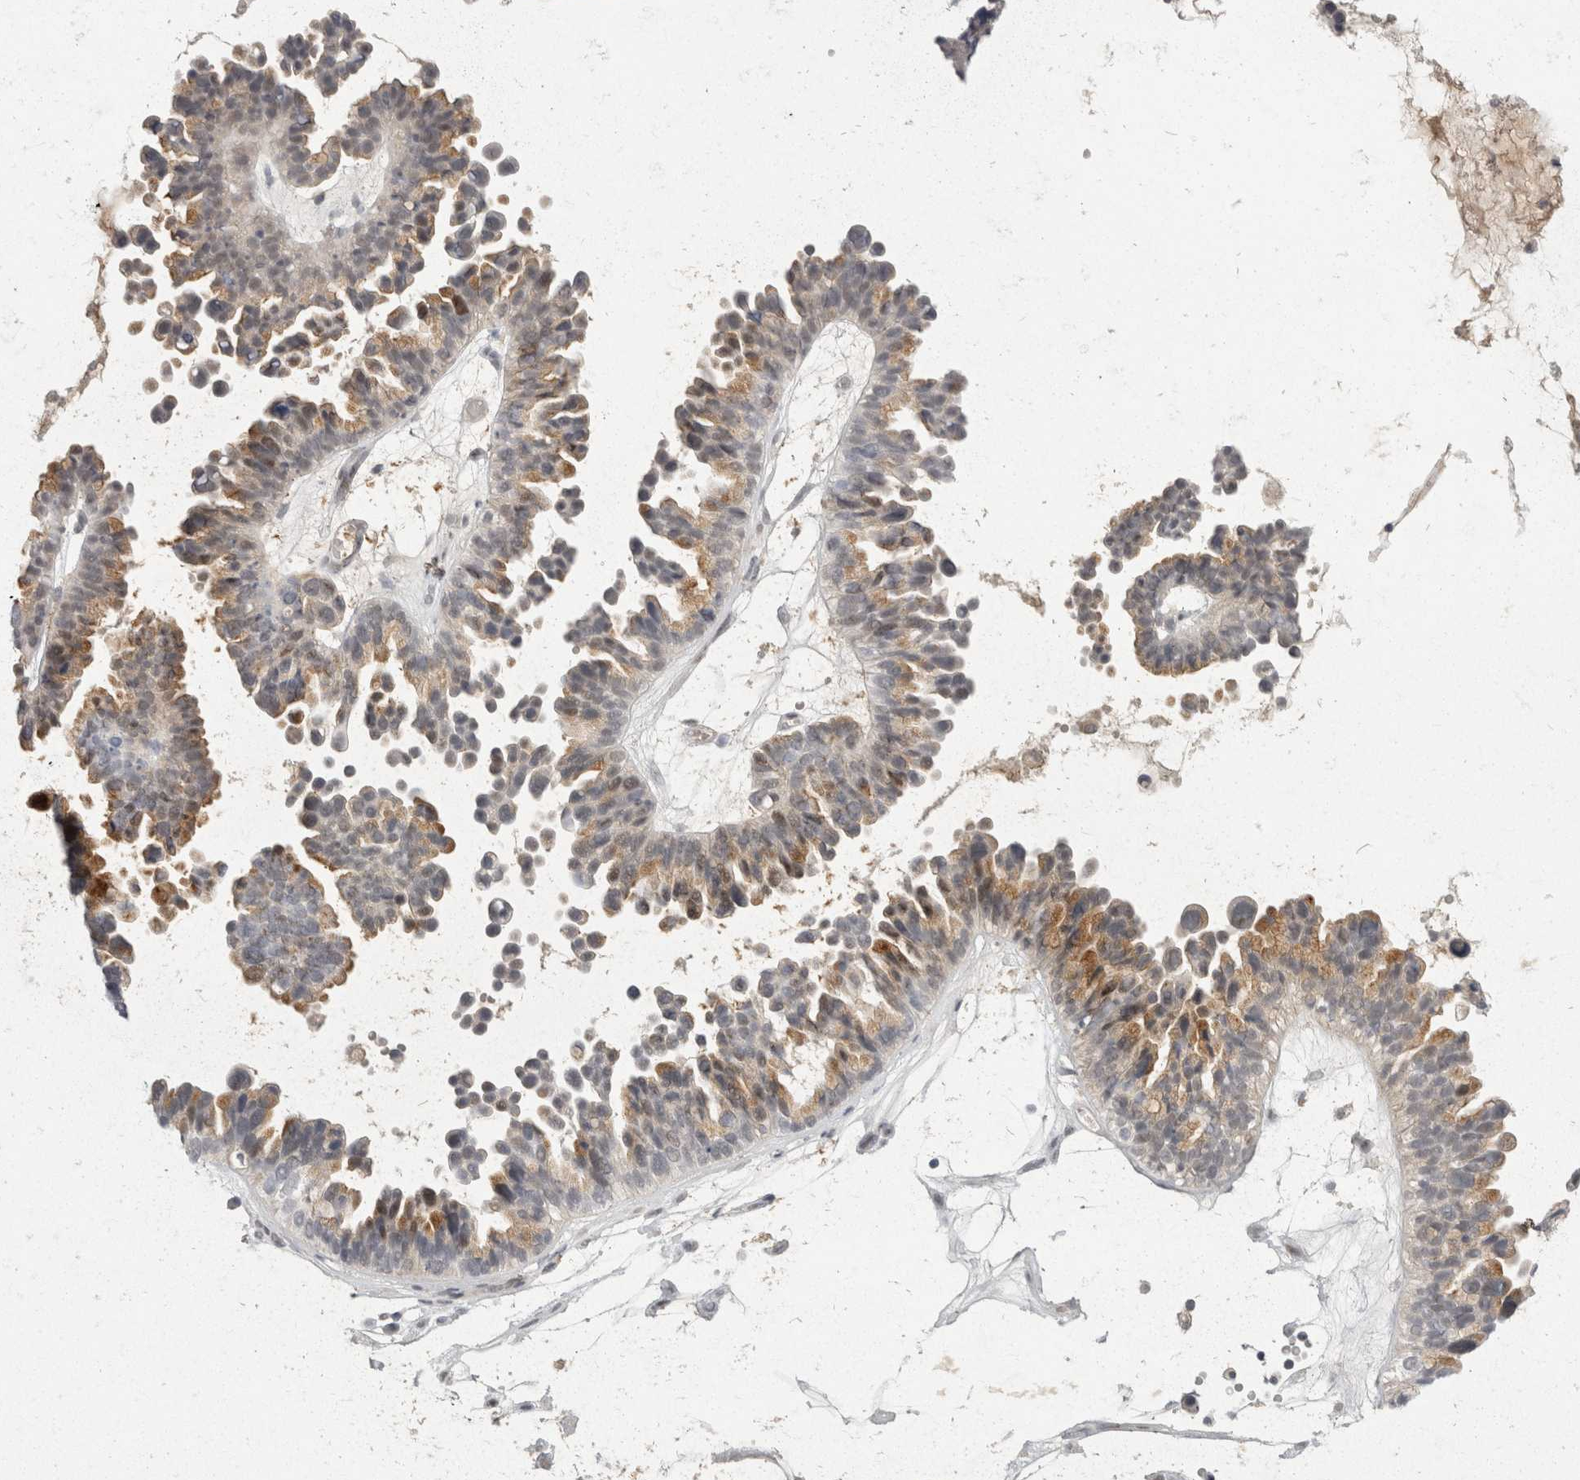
{"staining": {"intensity": "weak", "quantity": ">75%", "location": "cytoplasmic/membranous"}, "tissue": "ovarian cancer", "cell_type": "Tumor cells", "image_type": "cancer", "snomed": [{"axis": "morphology", "description": "Cystadenocarcinoma, serous, NOS"}, {"axis": "topography", "description": "Ovary"}], "caption": "The immunohistochemical stain labels weak cytoplasmic/membranous positivity in tumor cells of ovarian cancer (serous cystadenocarcinoma) tissue.", "gene": "TOM1L2", "patient": {"sex": "female", "age": 56}}